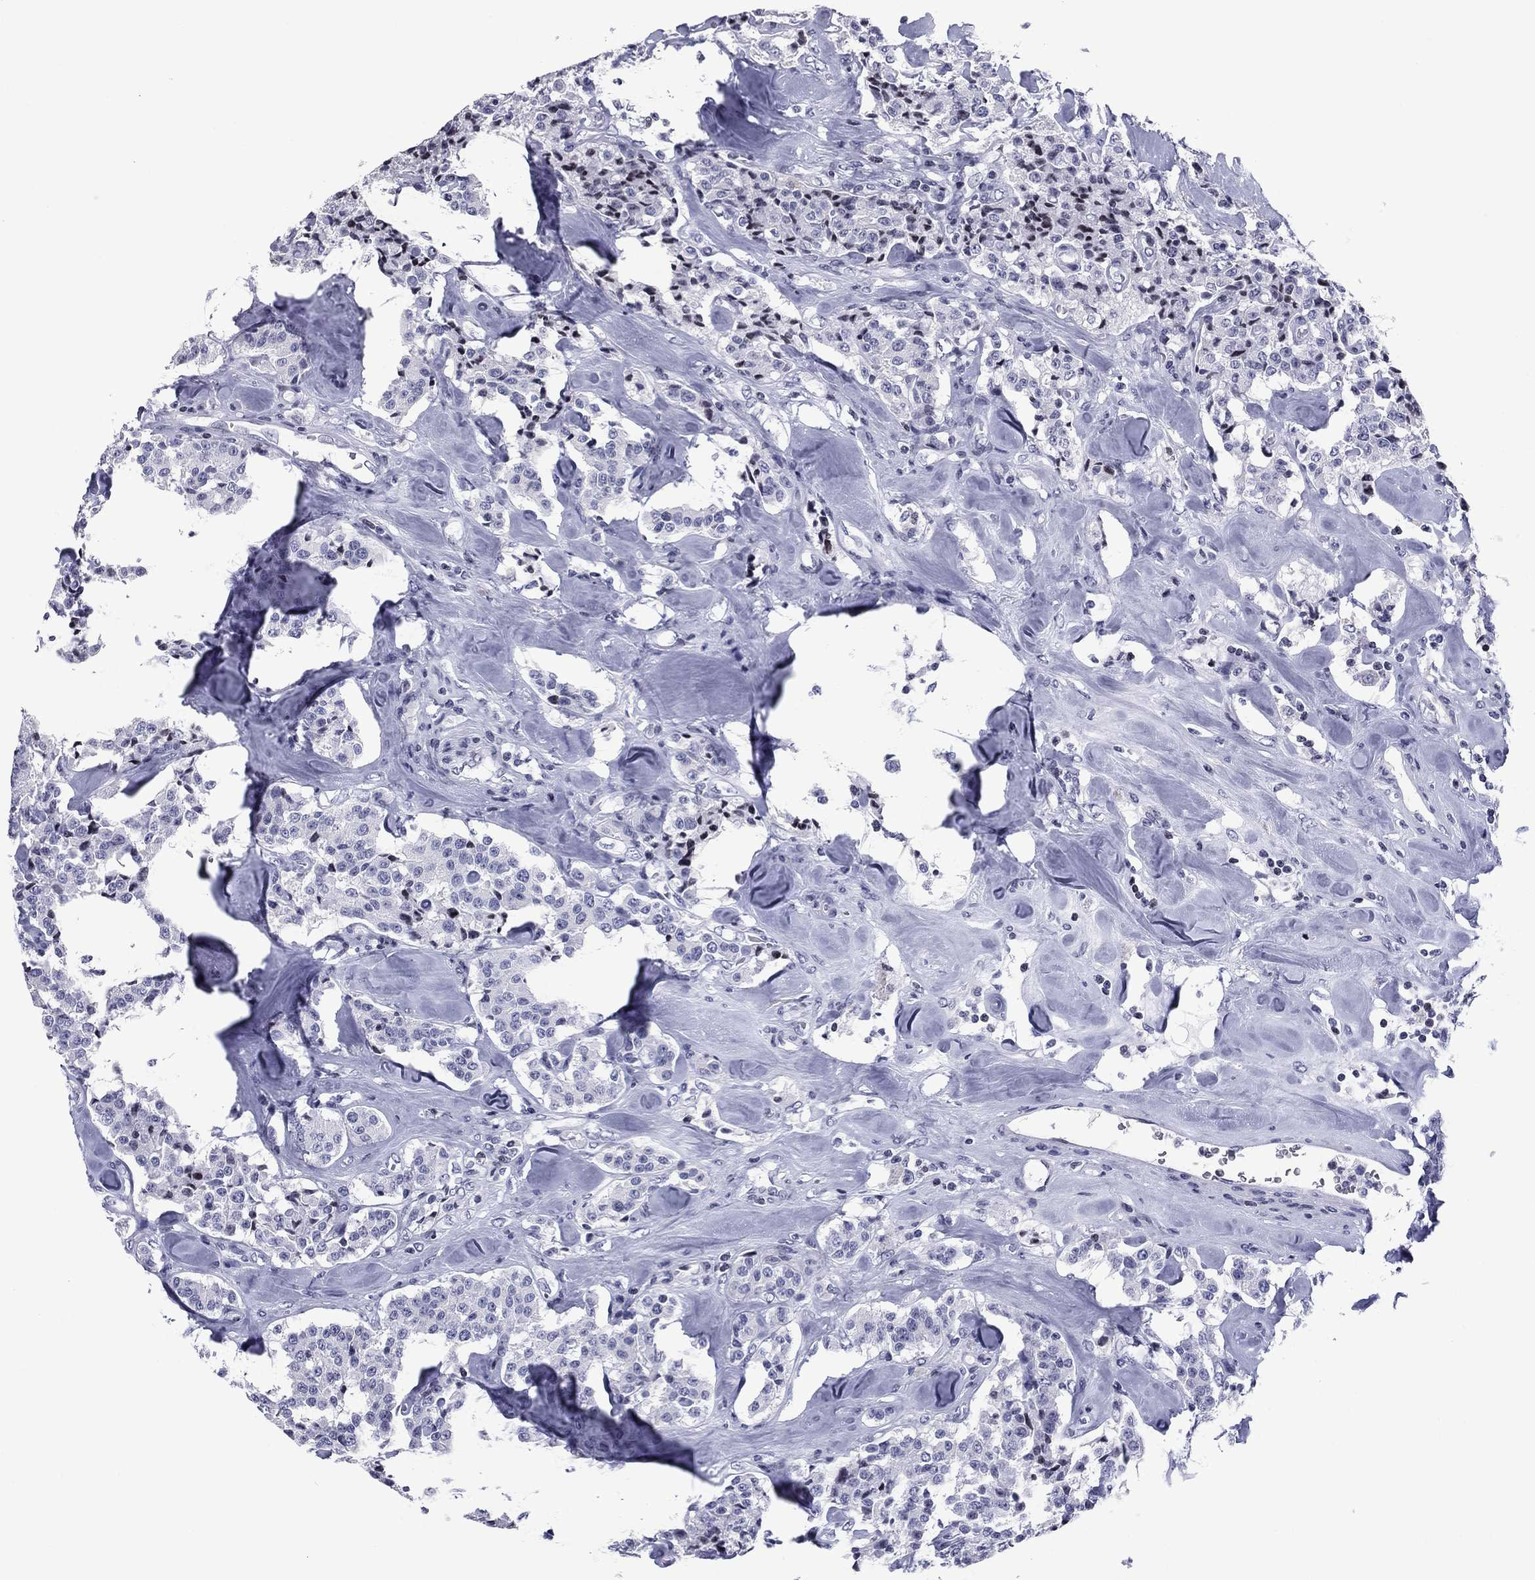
{"staining": {"intensity": "negative", "quantity": "none", "location": "none"}, "tissue": "carcinoid", "cell_type": "Tumor cells", "image_type": "cancer", "snomed": [{"axis": "morphology", "description": "Carcinoid, malignant, NOS"}, {"axis": "topography", "description": "Pancreas"}], "caption": "Immunohistochemistry (IHC) of carcinoid exhibits no staining in tumor cells. (DAB (3,3'-diaminobenzidine) IHC with hematoxylin counter stain).", "gene": "CCDC144A", "patient": {"sex": "male", "age": 41}}